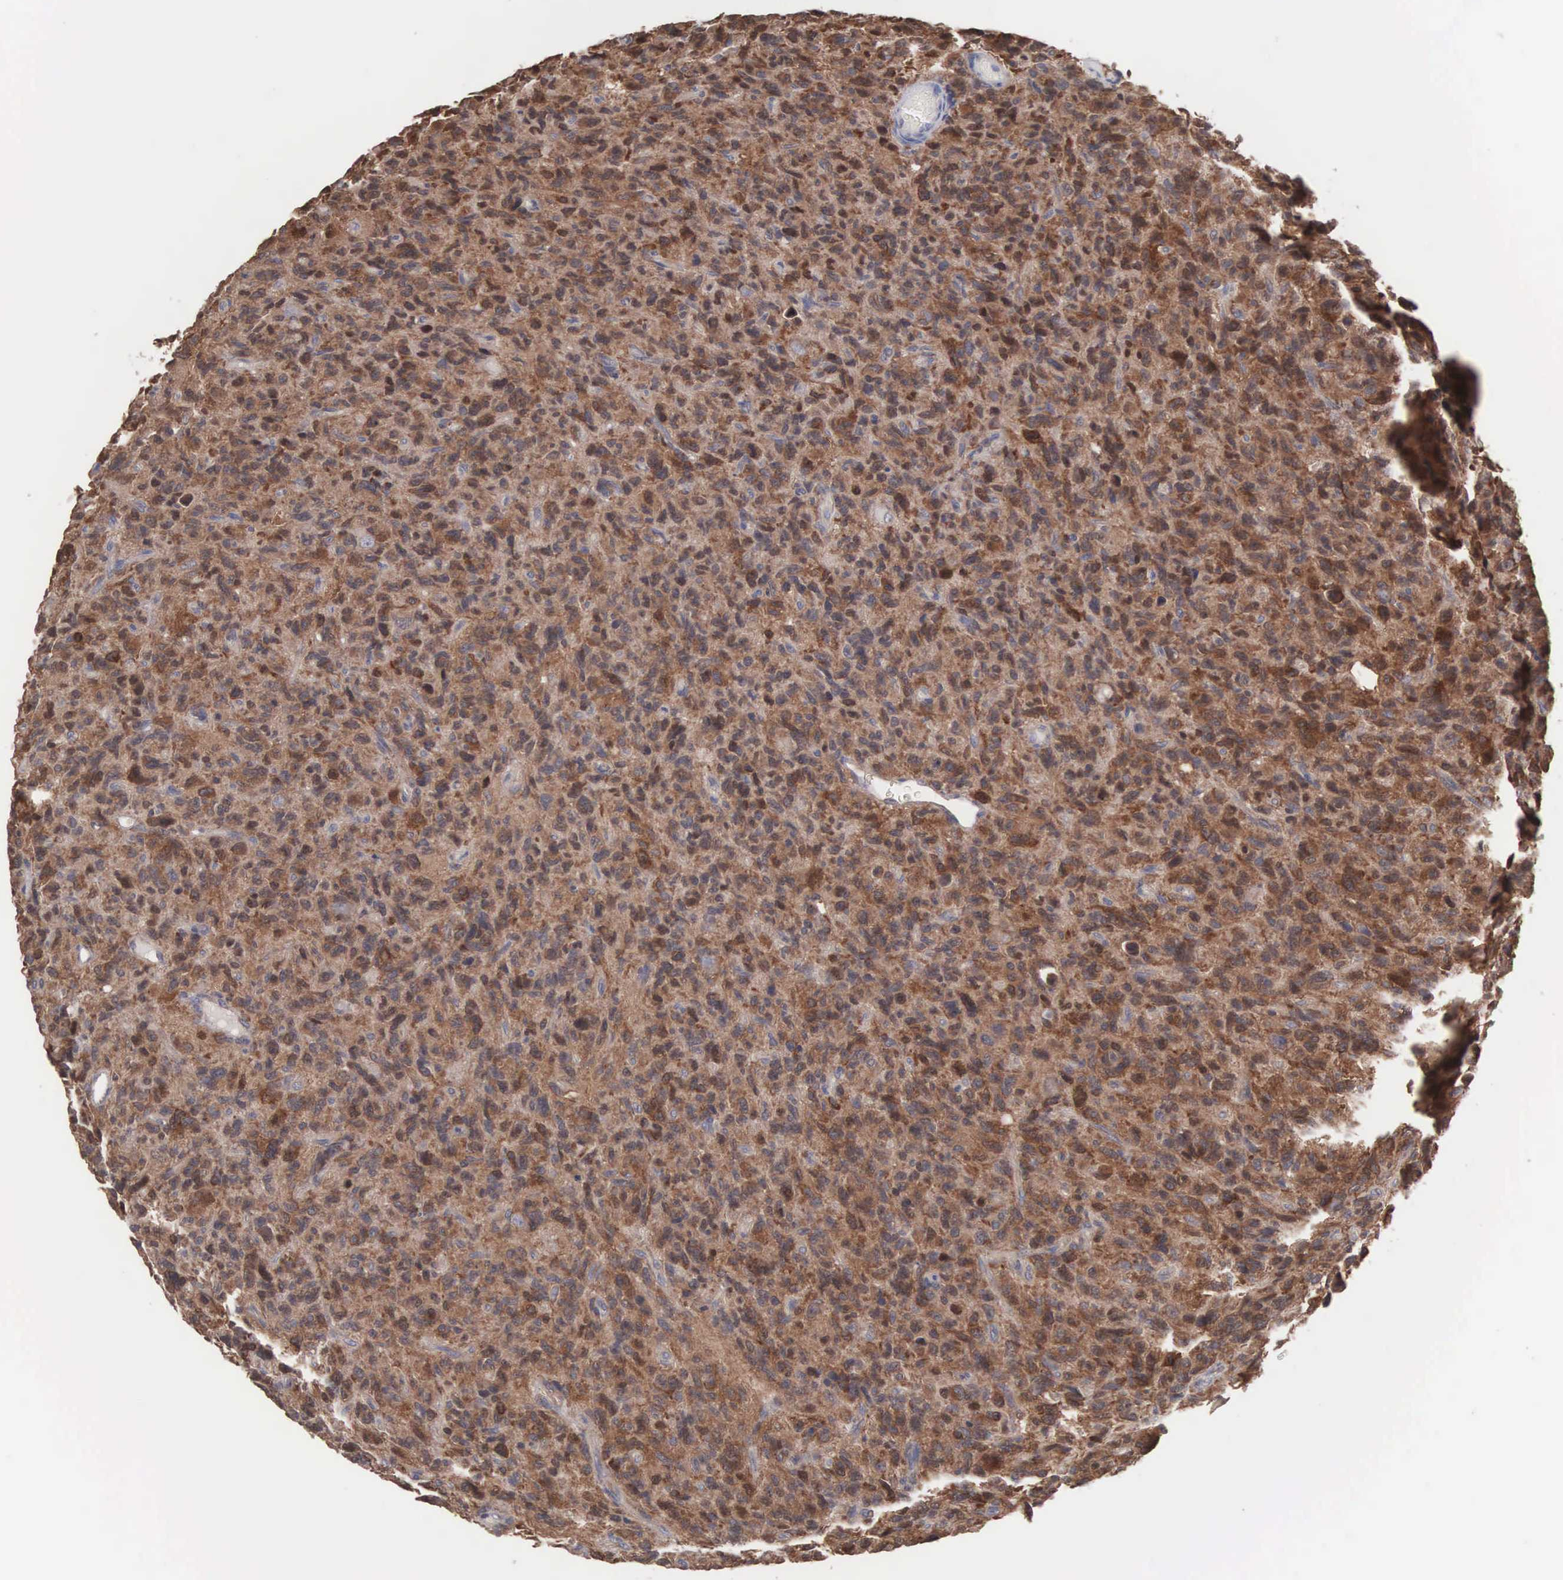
{"staining": {"intensity": "strong", "quantity": ">75%", "location": "cytoplasmic/membranous"}, "tissue": "glioma", "cell_type": "Tumor cells", "image_type": "cancer", "snomed": [{"axis": "morphology", "description": "Glioma, malignant, High grade"}, {"axis": "topography", "description": "Brain"}], "caption": "A brown stain shows strong cytoplasmic/membranous positivity of a protein in high-grade glioma (malignant) tumor cells.", "gene": "MTHFD1", "patient": {"sex": "female", "age": 60}}